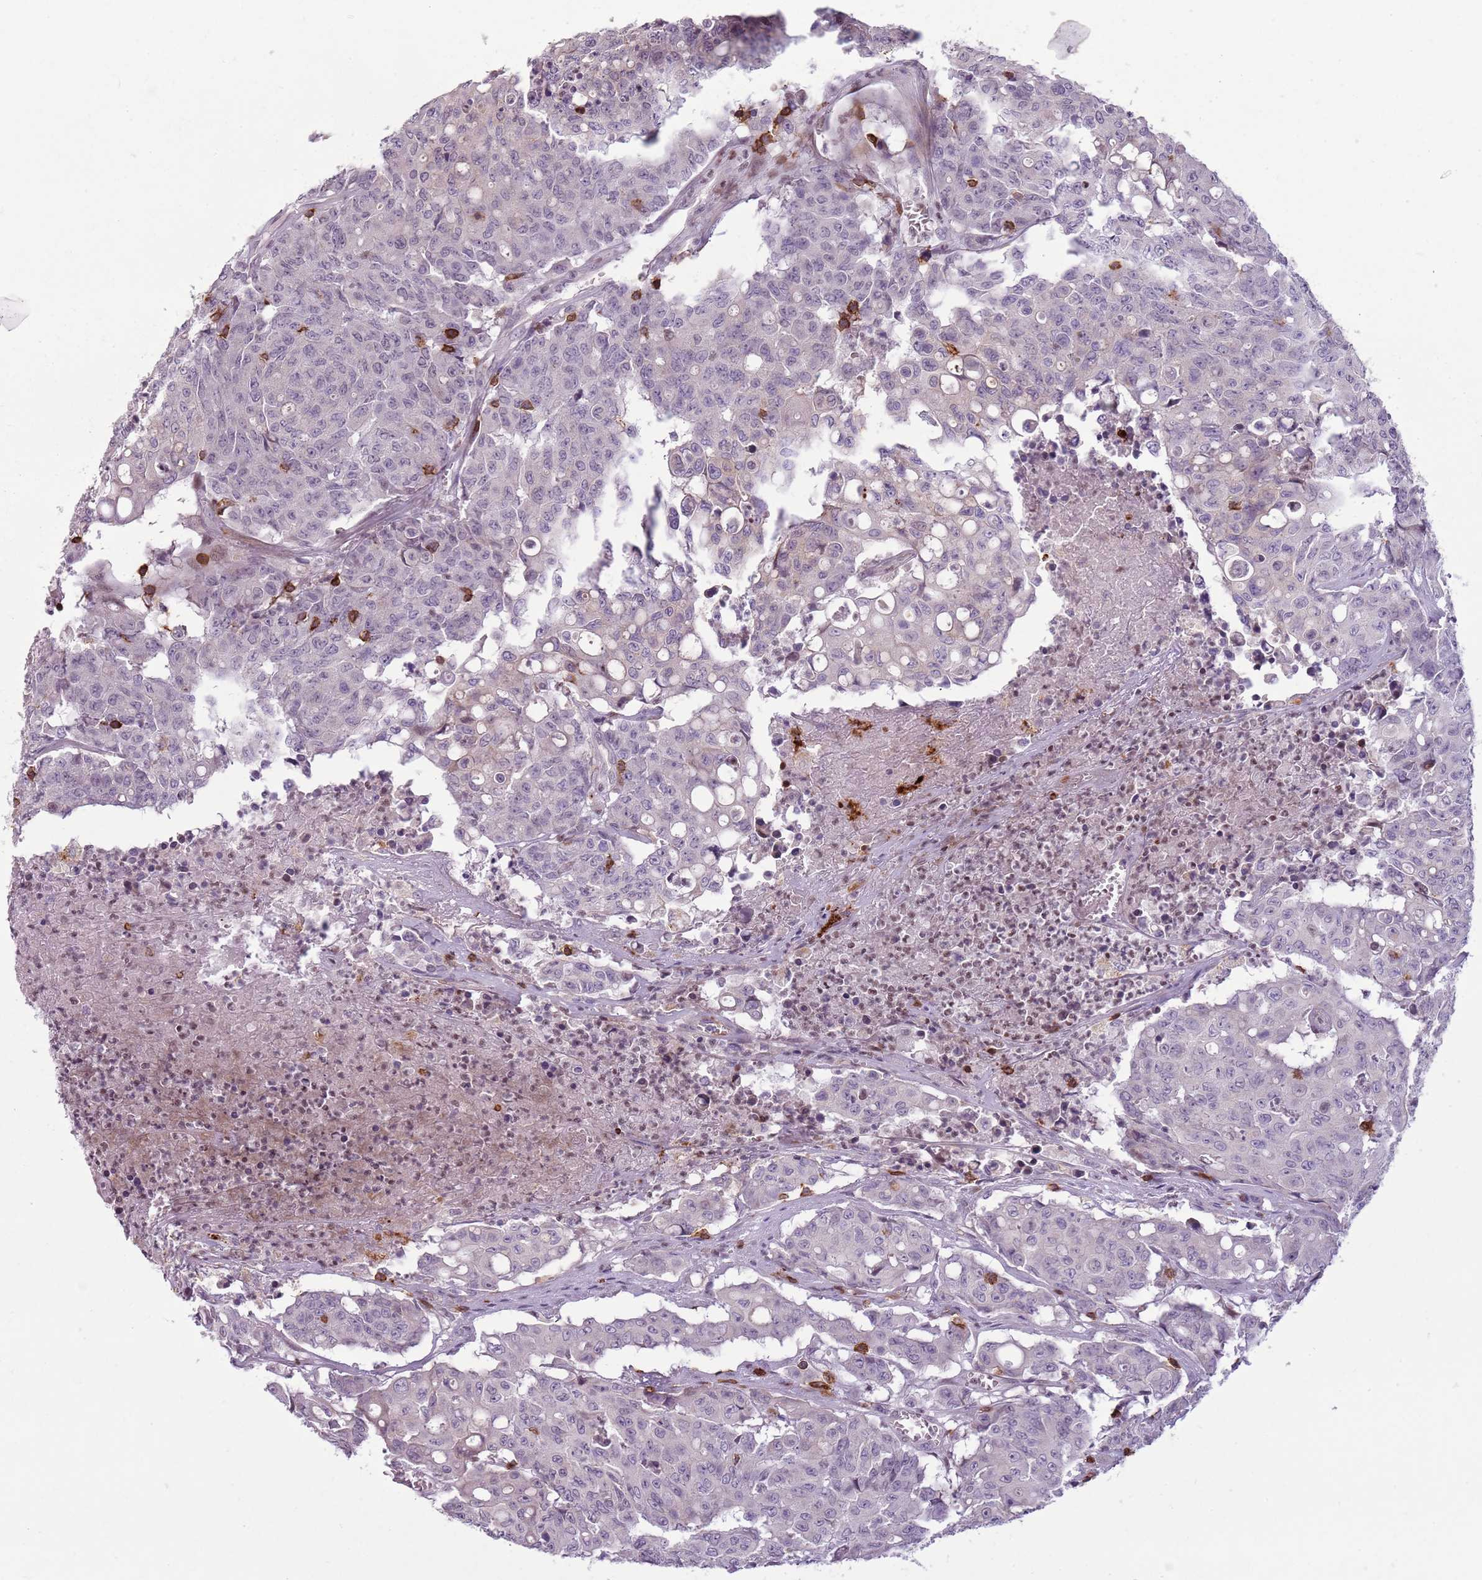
{"staining": {"intensity": "negative", "quantity": "none", "location": "none"}, "tissue": "colorectal cancer", "cell_type": "Tumor cells", "image_type": "cancer", "snomed": [{"axis": "morphology", "description": "Adenocarcinoma, NOS"}, {"axis": "topography", "description": "Colon"}], "caption": "This is an immunohistochemistry (IHC) histopathology image of adenocarcinoma (colorectal). There is no positivity in tumor cells.", "gene": "ZNF583", "patient": {"sex": "male", "age": 51}}